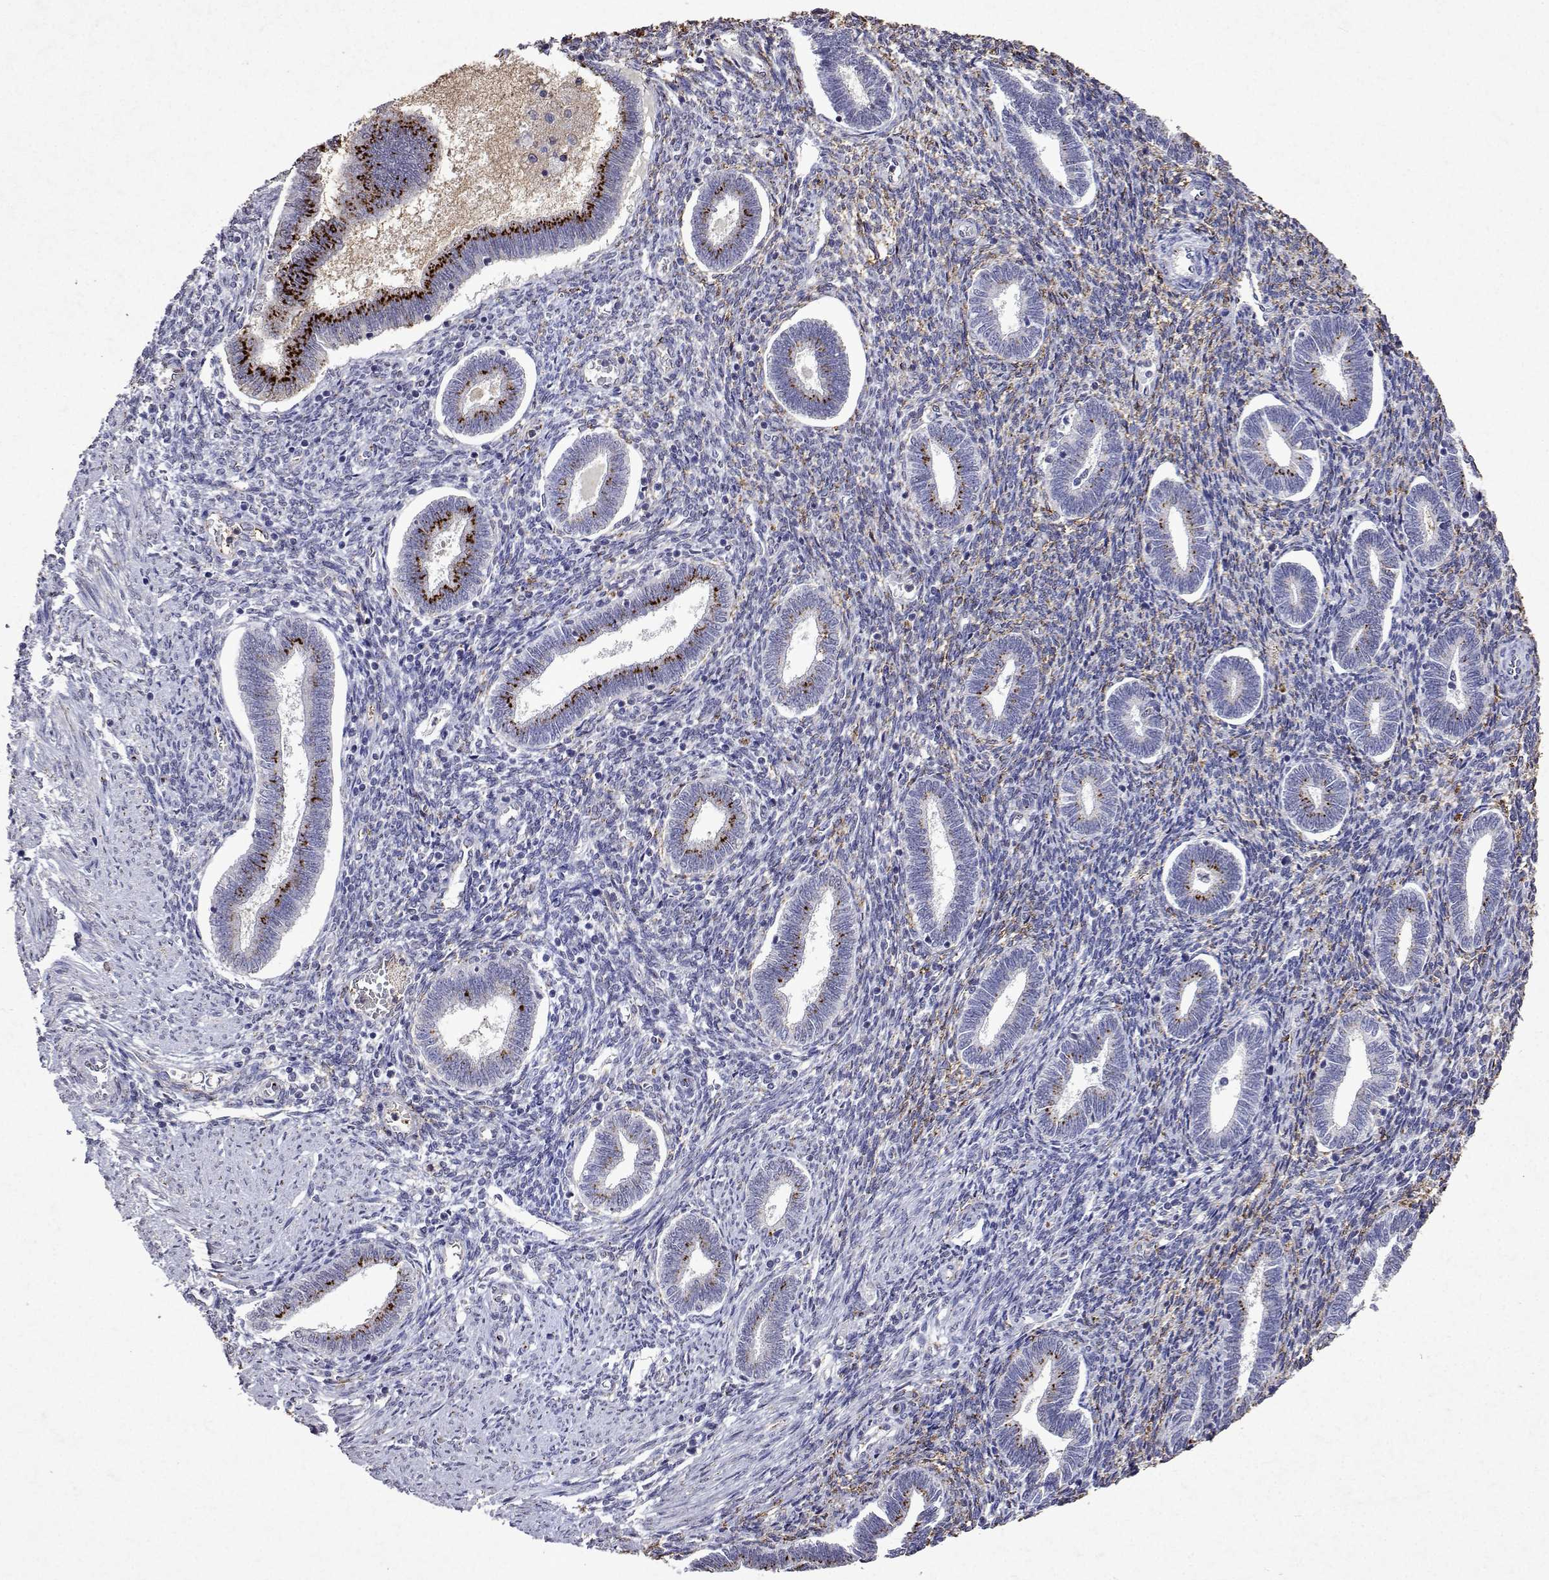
{"staining": {"intensity": "weak", "quantity": "25%-75%", "location": "cytoplasmic/membranous"}, "tissue": "endometrium", "cell_type": "Cells in endometrial stroma", "image_type": "normal", "snomed": [{"axis": "morphology", "description": "Normal tissue, NOS"}, {"axis": "topography", "description": "Endometrium"}], "caption": "Immunohistochemical staining of normal endometrium exhibits weak cytoplasmic/membranous protein expression in about 25%-75% of cells in endometrial stroma.", "gene": "DUSP28", "patient": {"sex": "female", "age": 42}}